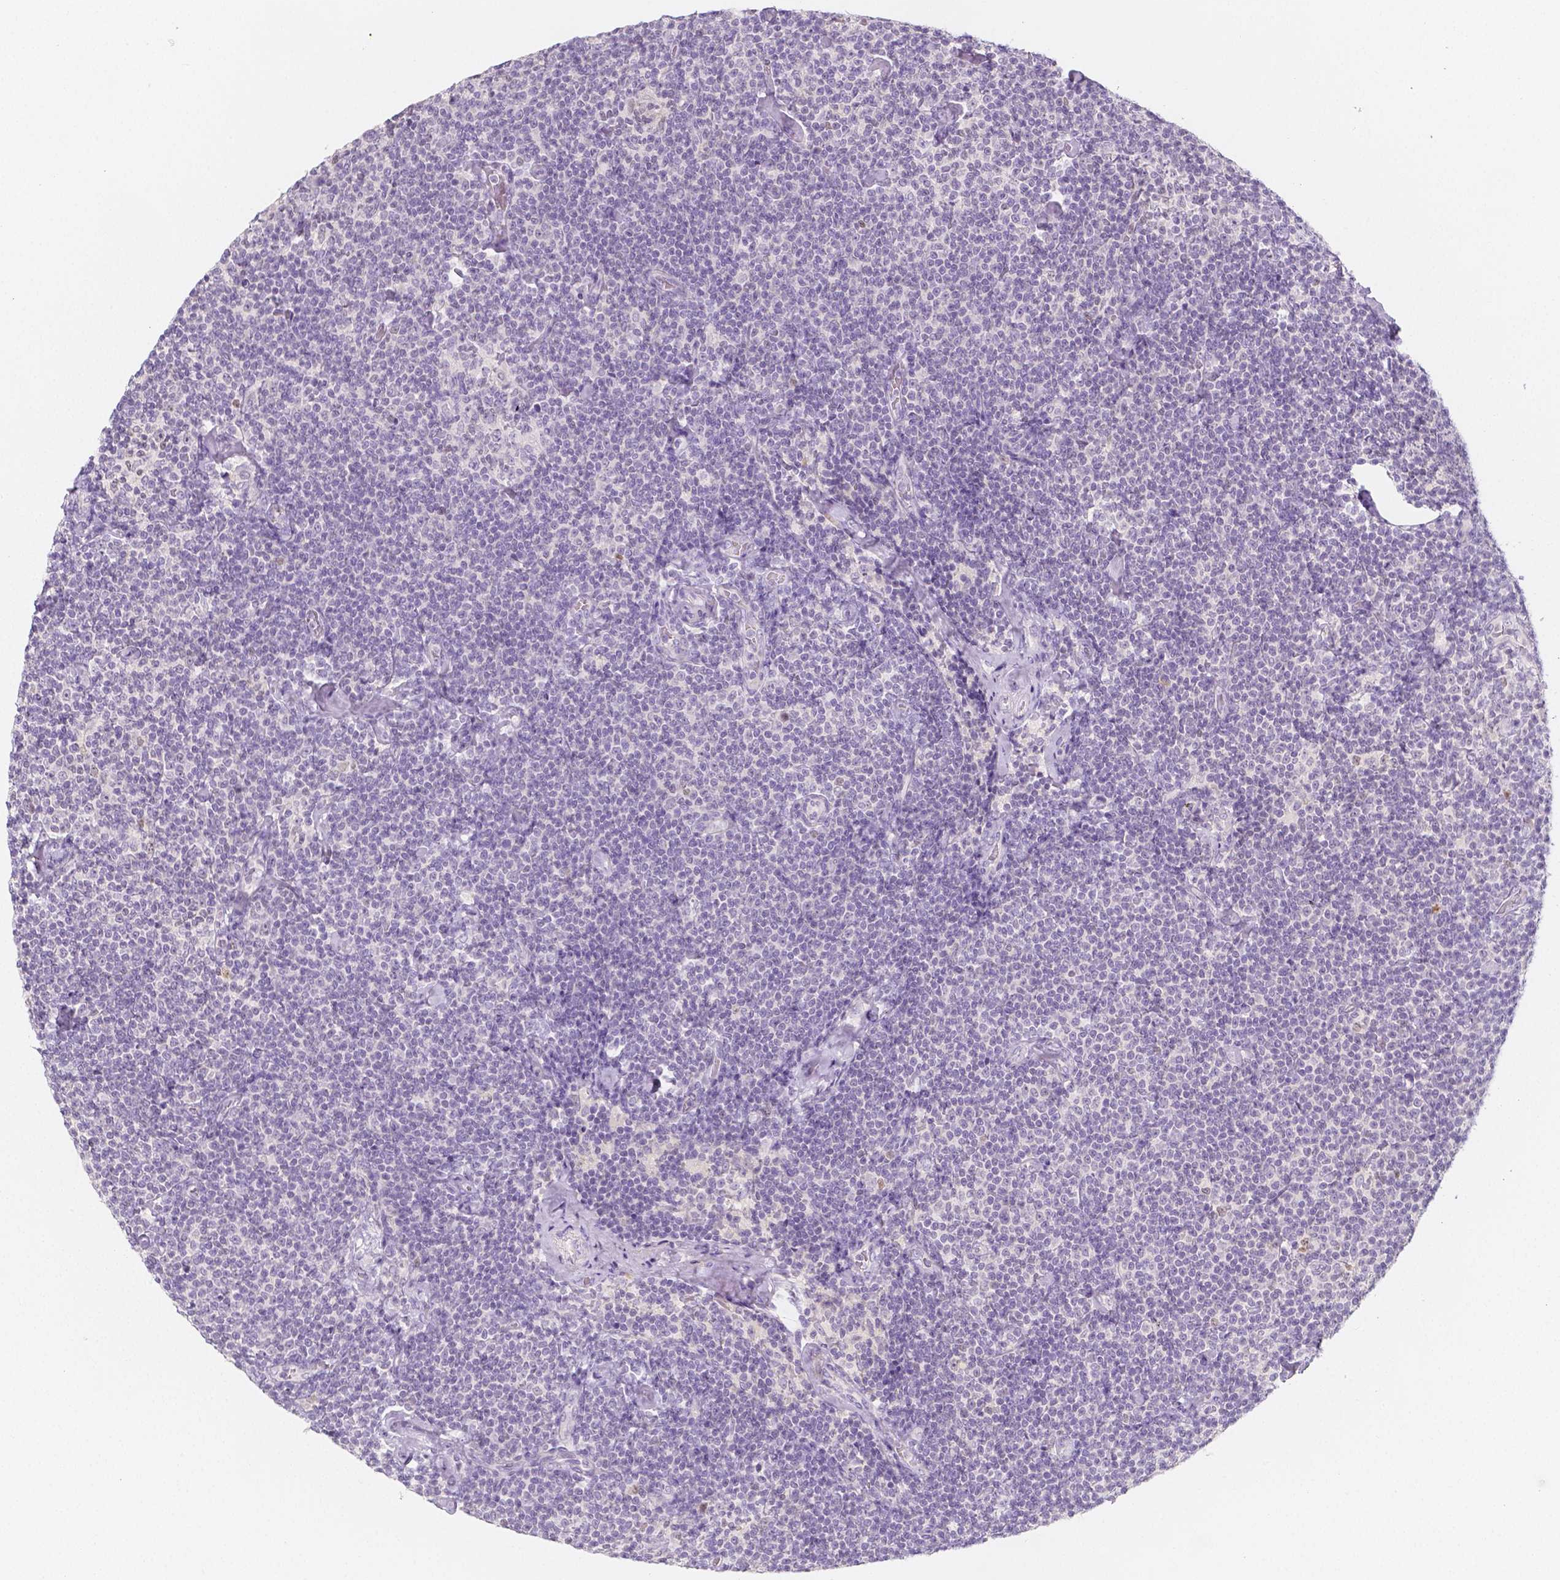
{"staining": {"intensity": "negative", "quantity": "none", "location": "none"}, "tissue": "lymphoma", "cell_type": "Tumor cells", "image_type": "cancer", "snomed": [{"axis": "morphology", "description": "Malignant lymphoma, non-Hodgkin's type, Low grade"}, {"axis": "topography", "description": "Lymph node"}], "caption": "The IHC micrograph has no significant staining in tumor cells of malignant lymphoma, non-Hodgkin's type (low-grade) tissue.", "gene": "BATF", "patient": {"sex": "male", "age": 81}}